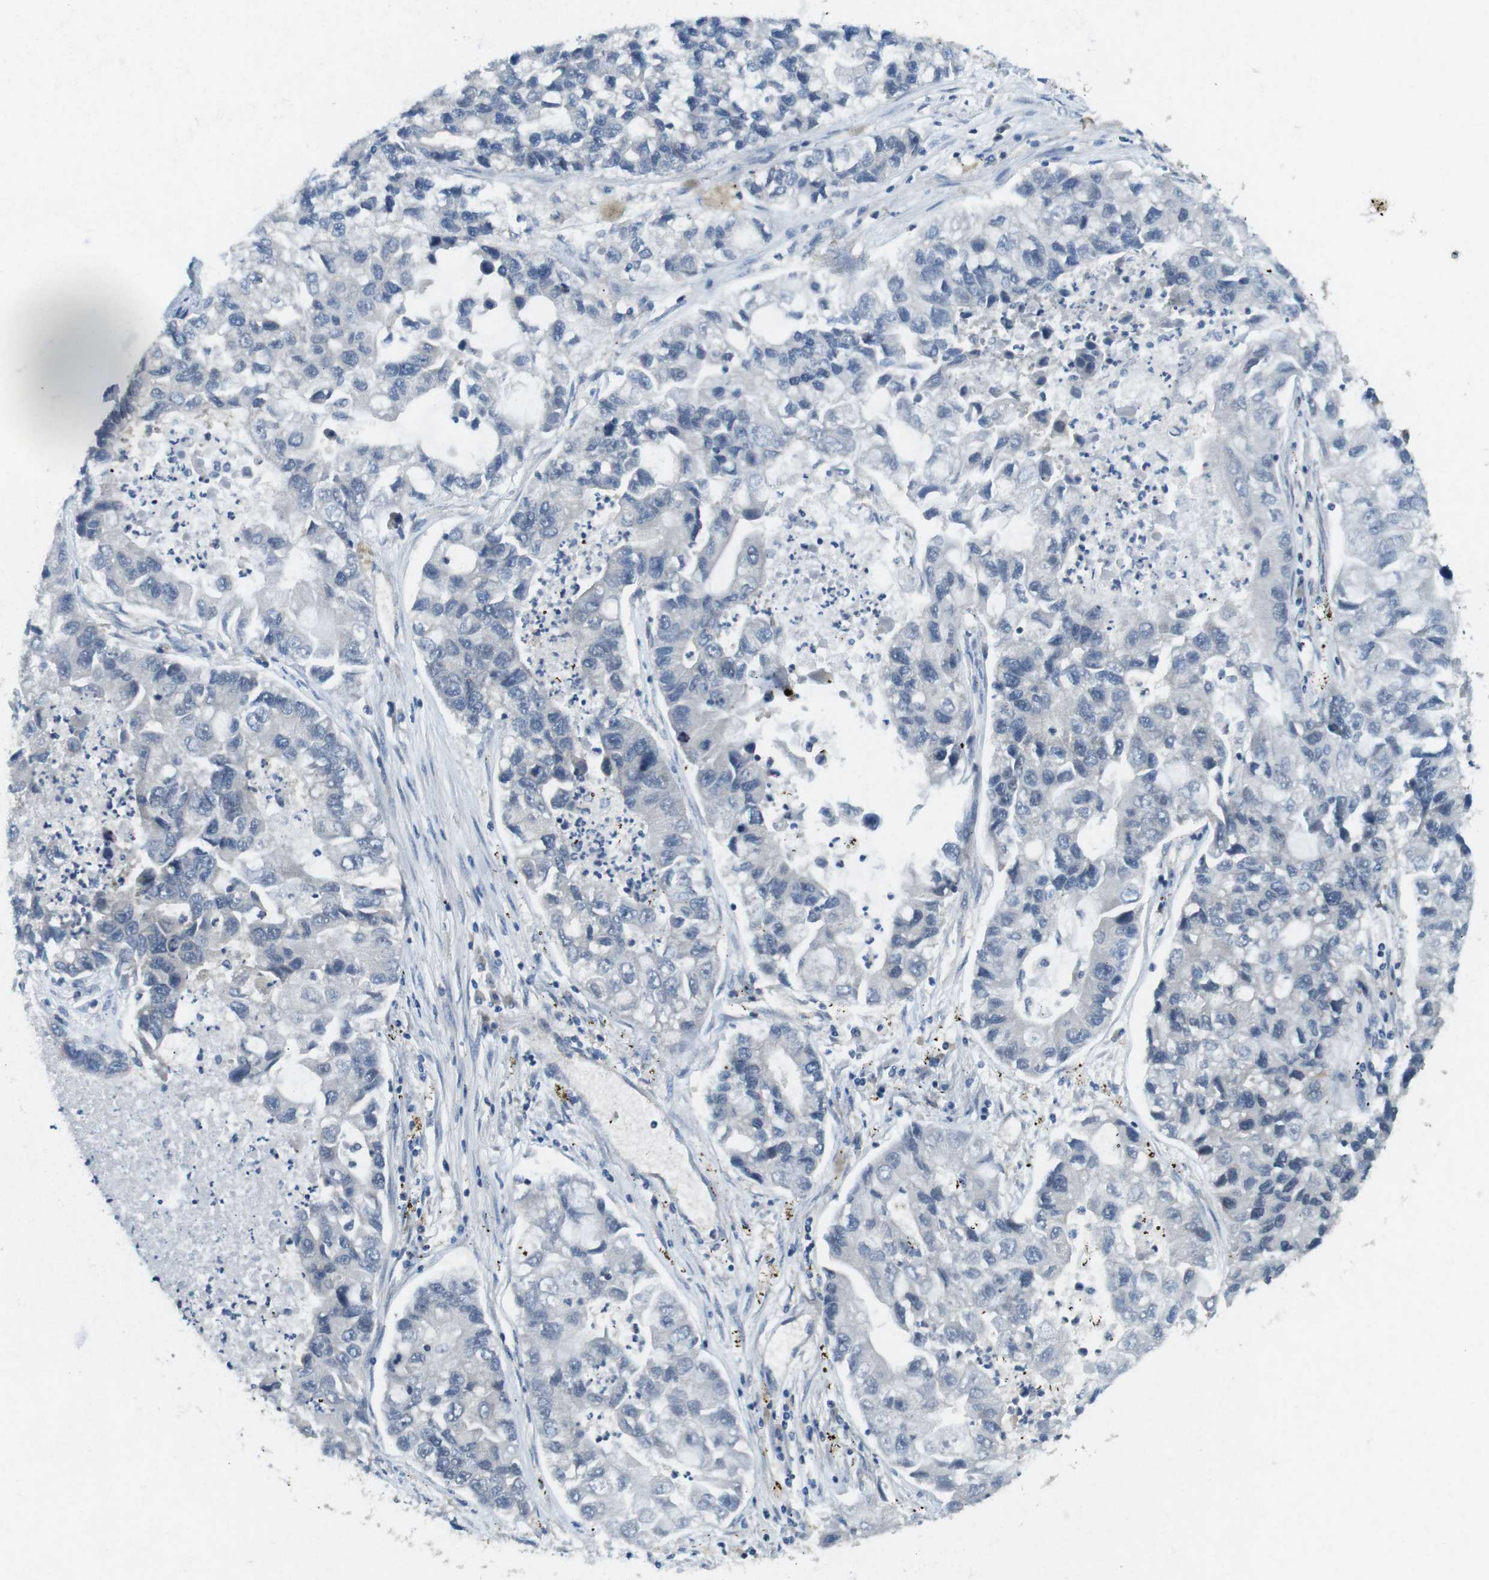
{"staining": {"intensity": "negative", "quantity": "none", "location": "none"}, "tissue": "lung cancer", "cell_type": "Tumor cells", "image_type": "cancer", "snomed": [{"axis": "morphology", "description": "Adenocarcinoma, NOS"}, {"axis": "topography", "description": "Lung"}], "caption": "Tumor cells show no significant staining in lung cancer (adenocarcinoma).", "gene": "SUGT1", "patient": {"sex": "female", "age": 51}}